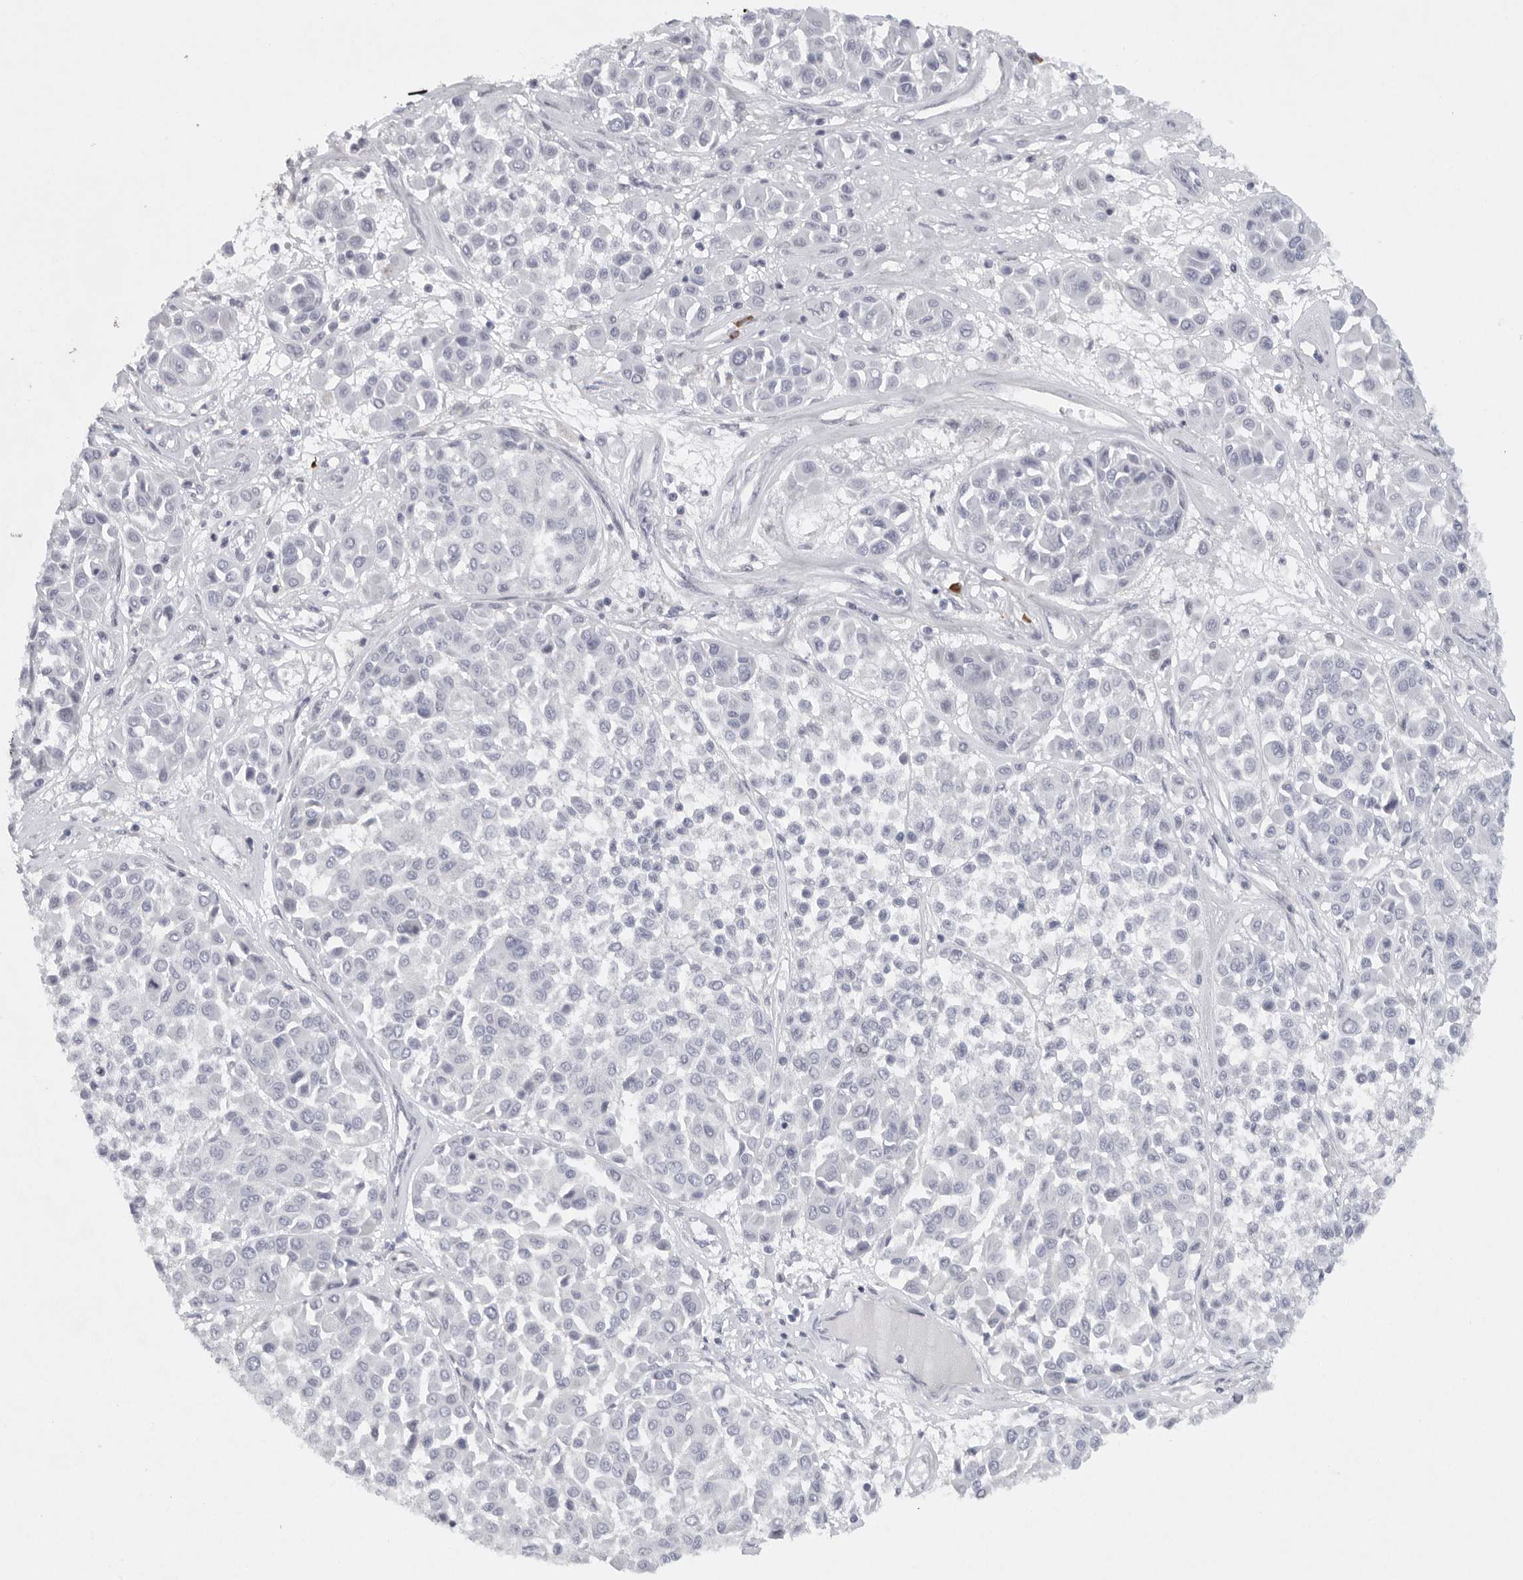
{"staining": {"intensity": "negative", "quantity": "none", "location": "none"}, "tissue": "melanoma", "cell_type": "Tumor cells", "image_type": "cancer", "snomed": [{"axis": "morphology", "description": "Malignant melanoma, Metastatic site"}, {"axis": "topography", "description": "Soft tissue"}], "caption": "This is a image of IHC staining of melanoma, which shows no staining in tumor cells.", "gene": "TMEM69", "patient": {"sex": "male", "age": 41}}